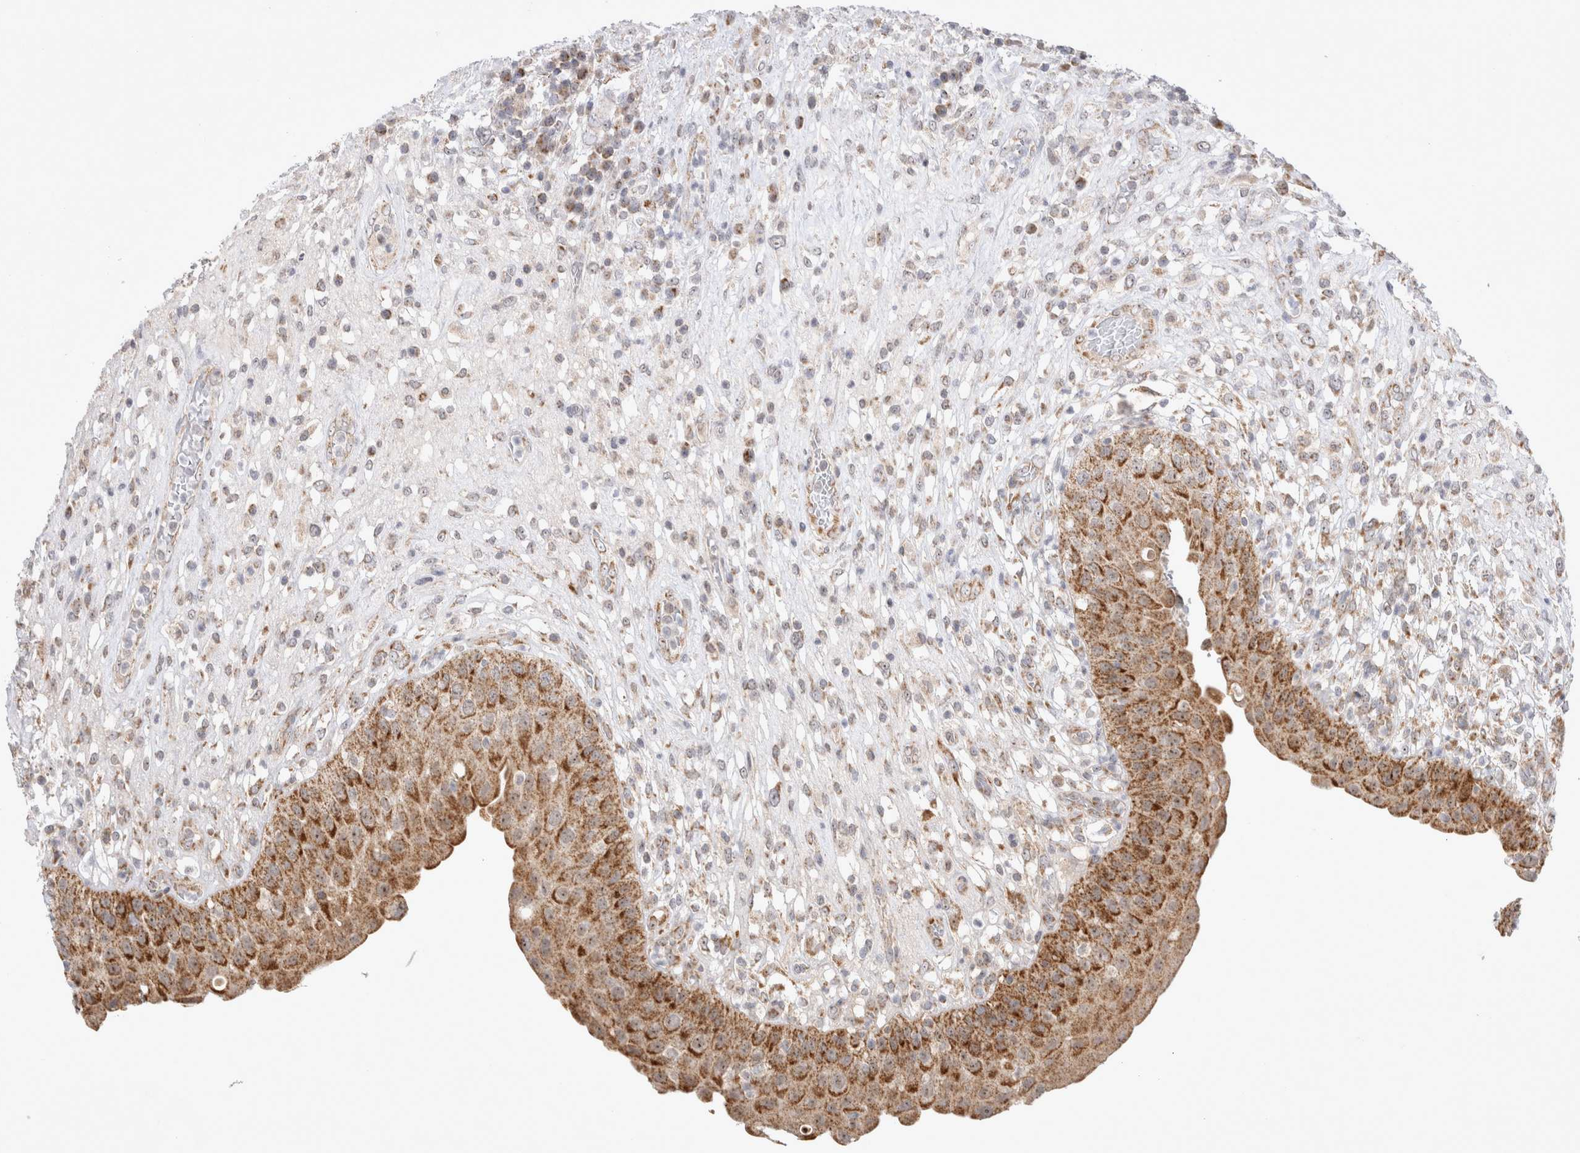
{"staining": {"intensity": "moderate", "quantity": "25%-75%", "location": "cytoplasmic/membranous,nuclear"}, "tissue": "urinary bladder", "cell_type": "Urothelial cells", "image_type": "normal", "snomed": [{"axis": "morphology", "description": "Normal tissue, NOS"}, {"axis": "topography", "description": "Urinary bladder"}], "caption": "Moderate cytoplasmic/membranous,nuclear protein expression is present in about 25%-75% of urothelial cells in urinary bladder. Ihc stains the protein in brown and the nuclei are stained blue.", "gene": "MRPL37", "patient": {"sex": "female", "age": 62}}